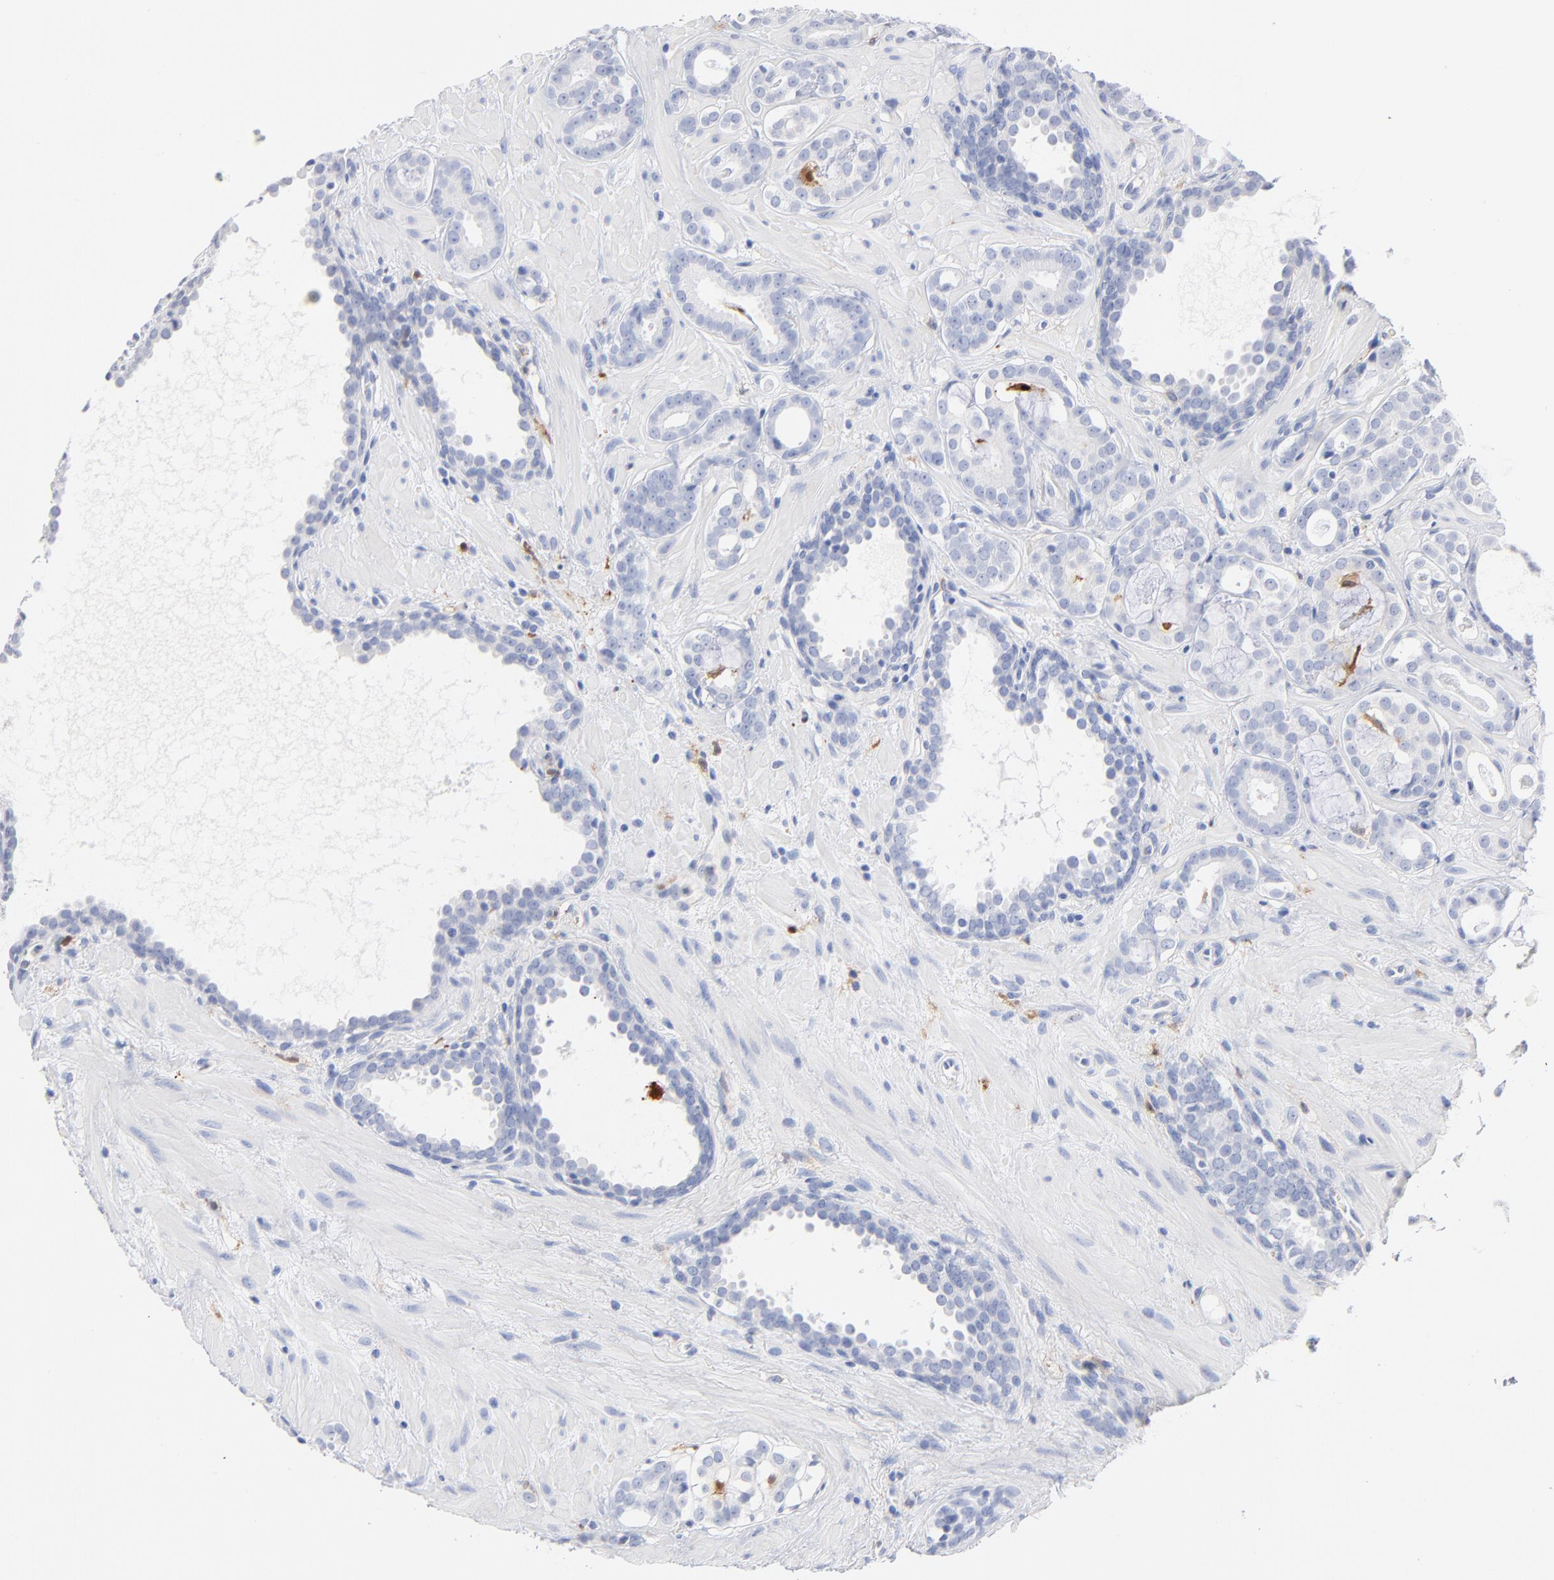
{"staining": {"intensity": "negative", "quantity": "none", "location": "none"}, "tissue": "prostate cancer", "cell_type": "Tumor cells", "image_type": "cancer", "snomed": [{"axis": "morphology", "description": "Adenocarcinoma, Low grade"}, {"axis": "topography", "description": "Prostate"}], "caption": "Micrograph shows no protein expression in tumor cells of prostate cancer tissue.", "gene": "IFIT2", "patient": {"sex": "male", "age": 57}}